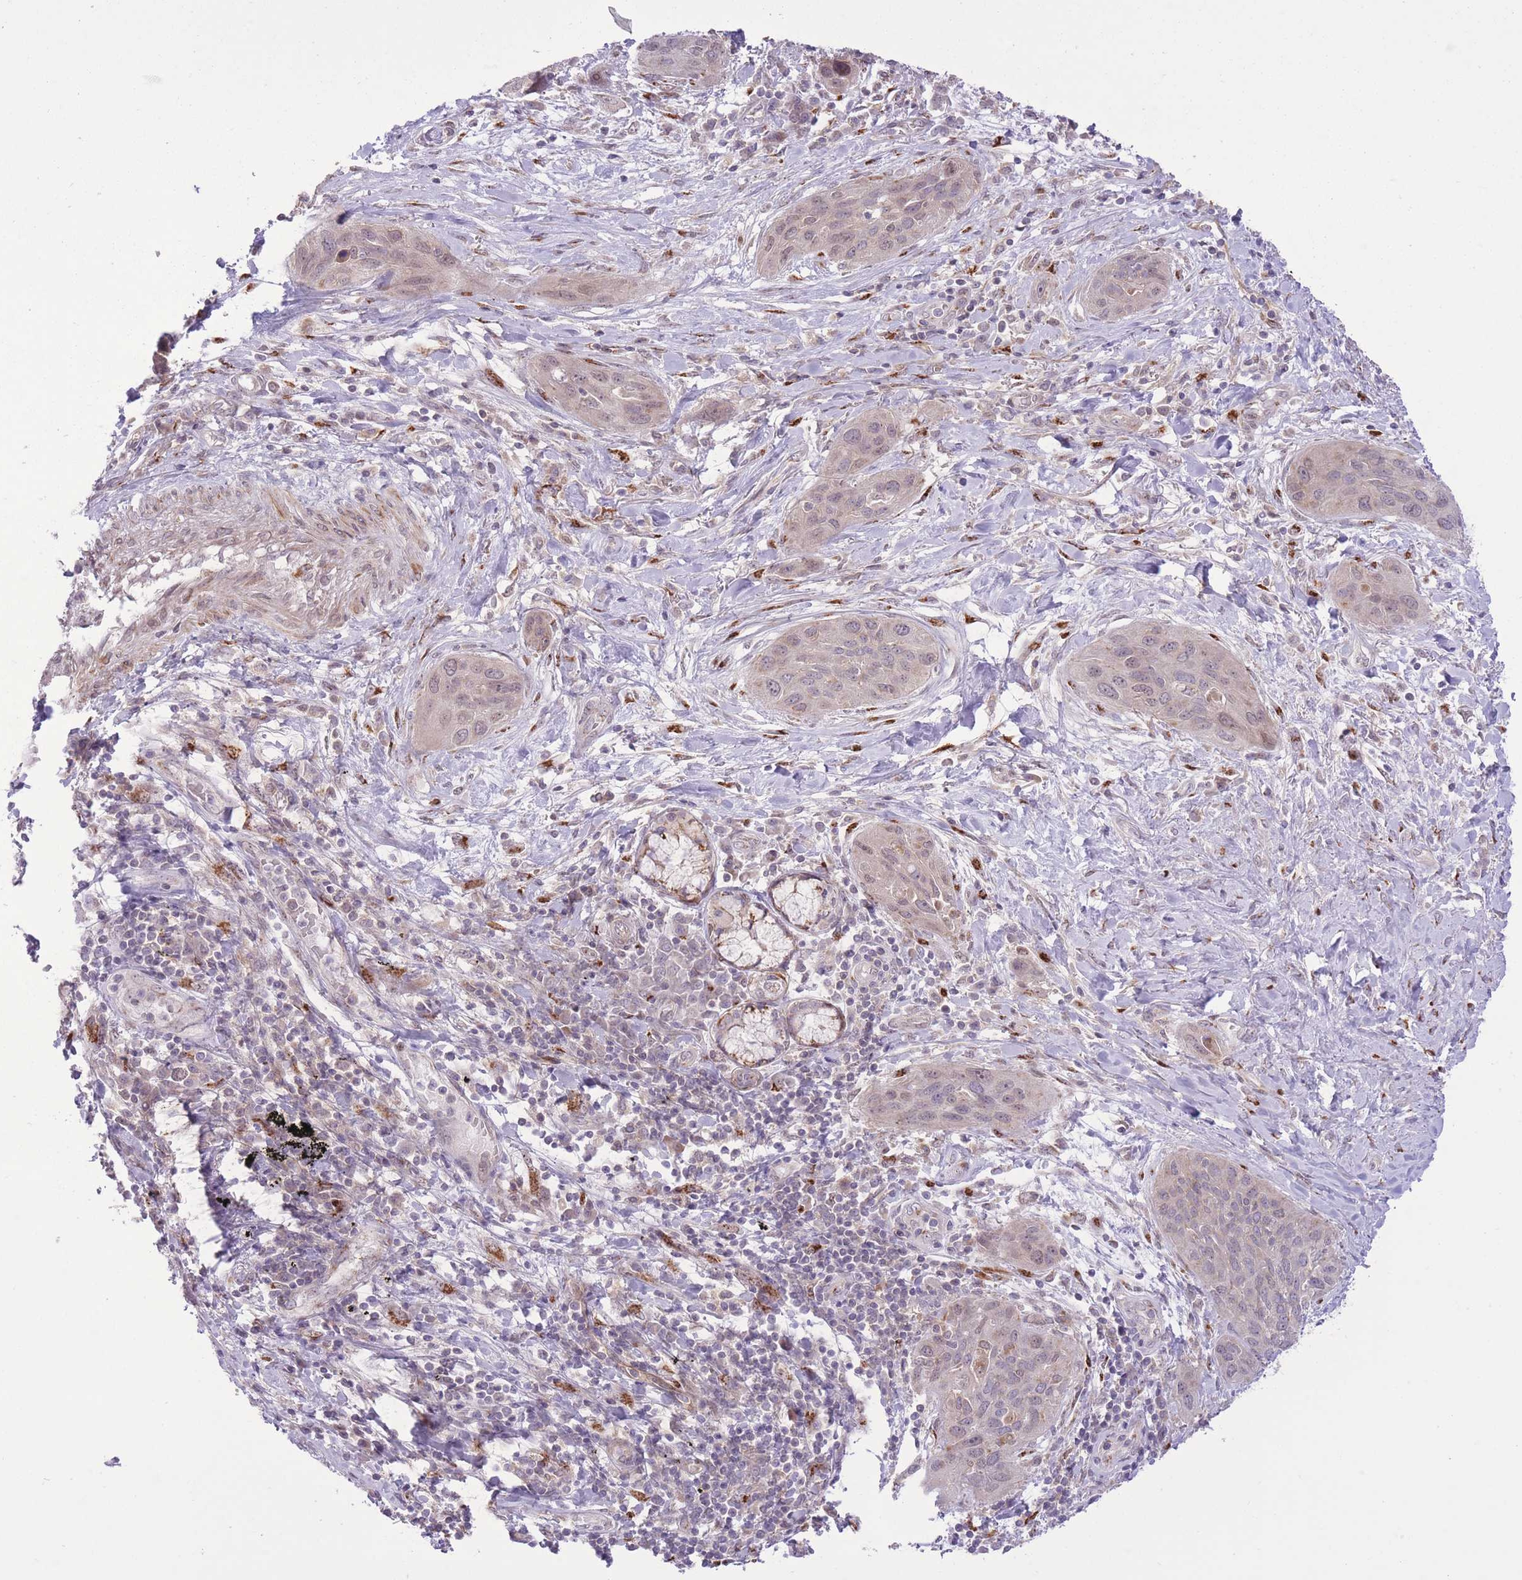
{"staining": {"intensity": "weak", "quantity": "<25%", "location": "cytoplasmic/membranous"}, "tissue": "lung cancer", "cell_type": "Tumor cells", "image_type": "cancer", "snomed": [{"axis": "morphology", "description": "Squamous cell carcinoma, NOS"}, {"axis": "topography", "description": "Lung"}], "caption": "A high-resolution histopathology image shows immunohistochemistry (IHC) staining of lung cancer (squamous cell carcinoma), which displays no significant expression in tumor cells.", "gene": "ZBED5", "patient": {"sex": "female", "age": 70}}